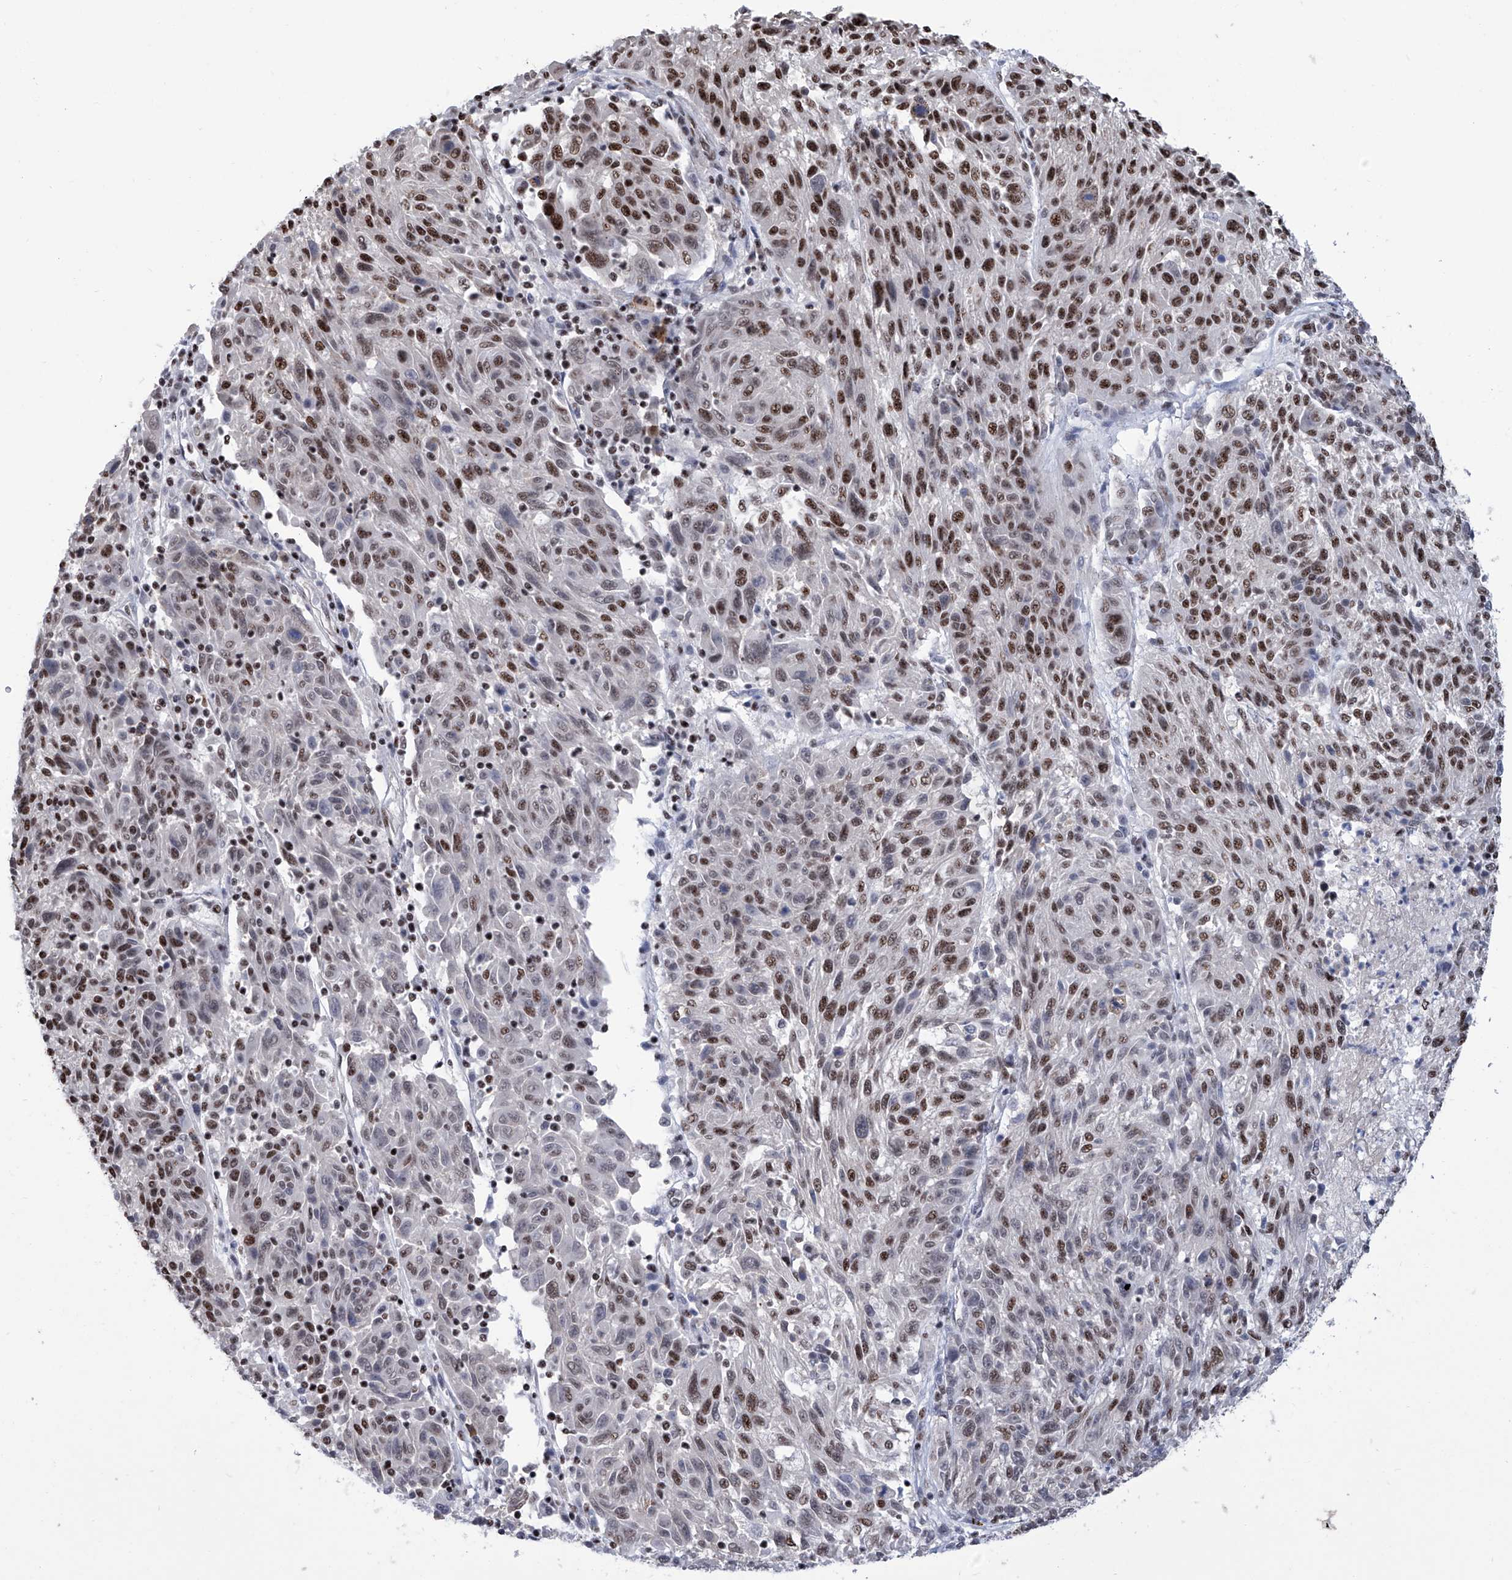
{"staining": {"intensity": "strong", "quantity": "25%-75%", "location": "nuclear"}, "tissue": "melanoma", "cell_type": "Tumor cells", "image_type": "cancer", "snomed": [{"axis": "morphology", "description": "Malignant melanoma, NOS"}, {"axis": "topography", "description": "Skin"}], "caption": "Immunohistochemistry (IHC) micrograph of human melanoma stained for a protein (brown), which displays high levels of strong nuclear staining in approximately 25%-75% of tumor cells.", "gene": "FBXL4", "patient": {"sex": "male", "age": 53}}